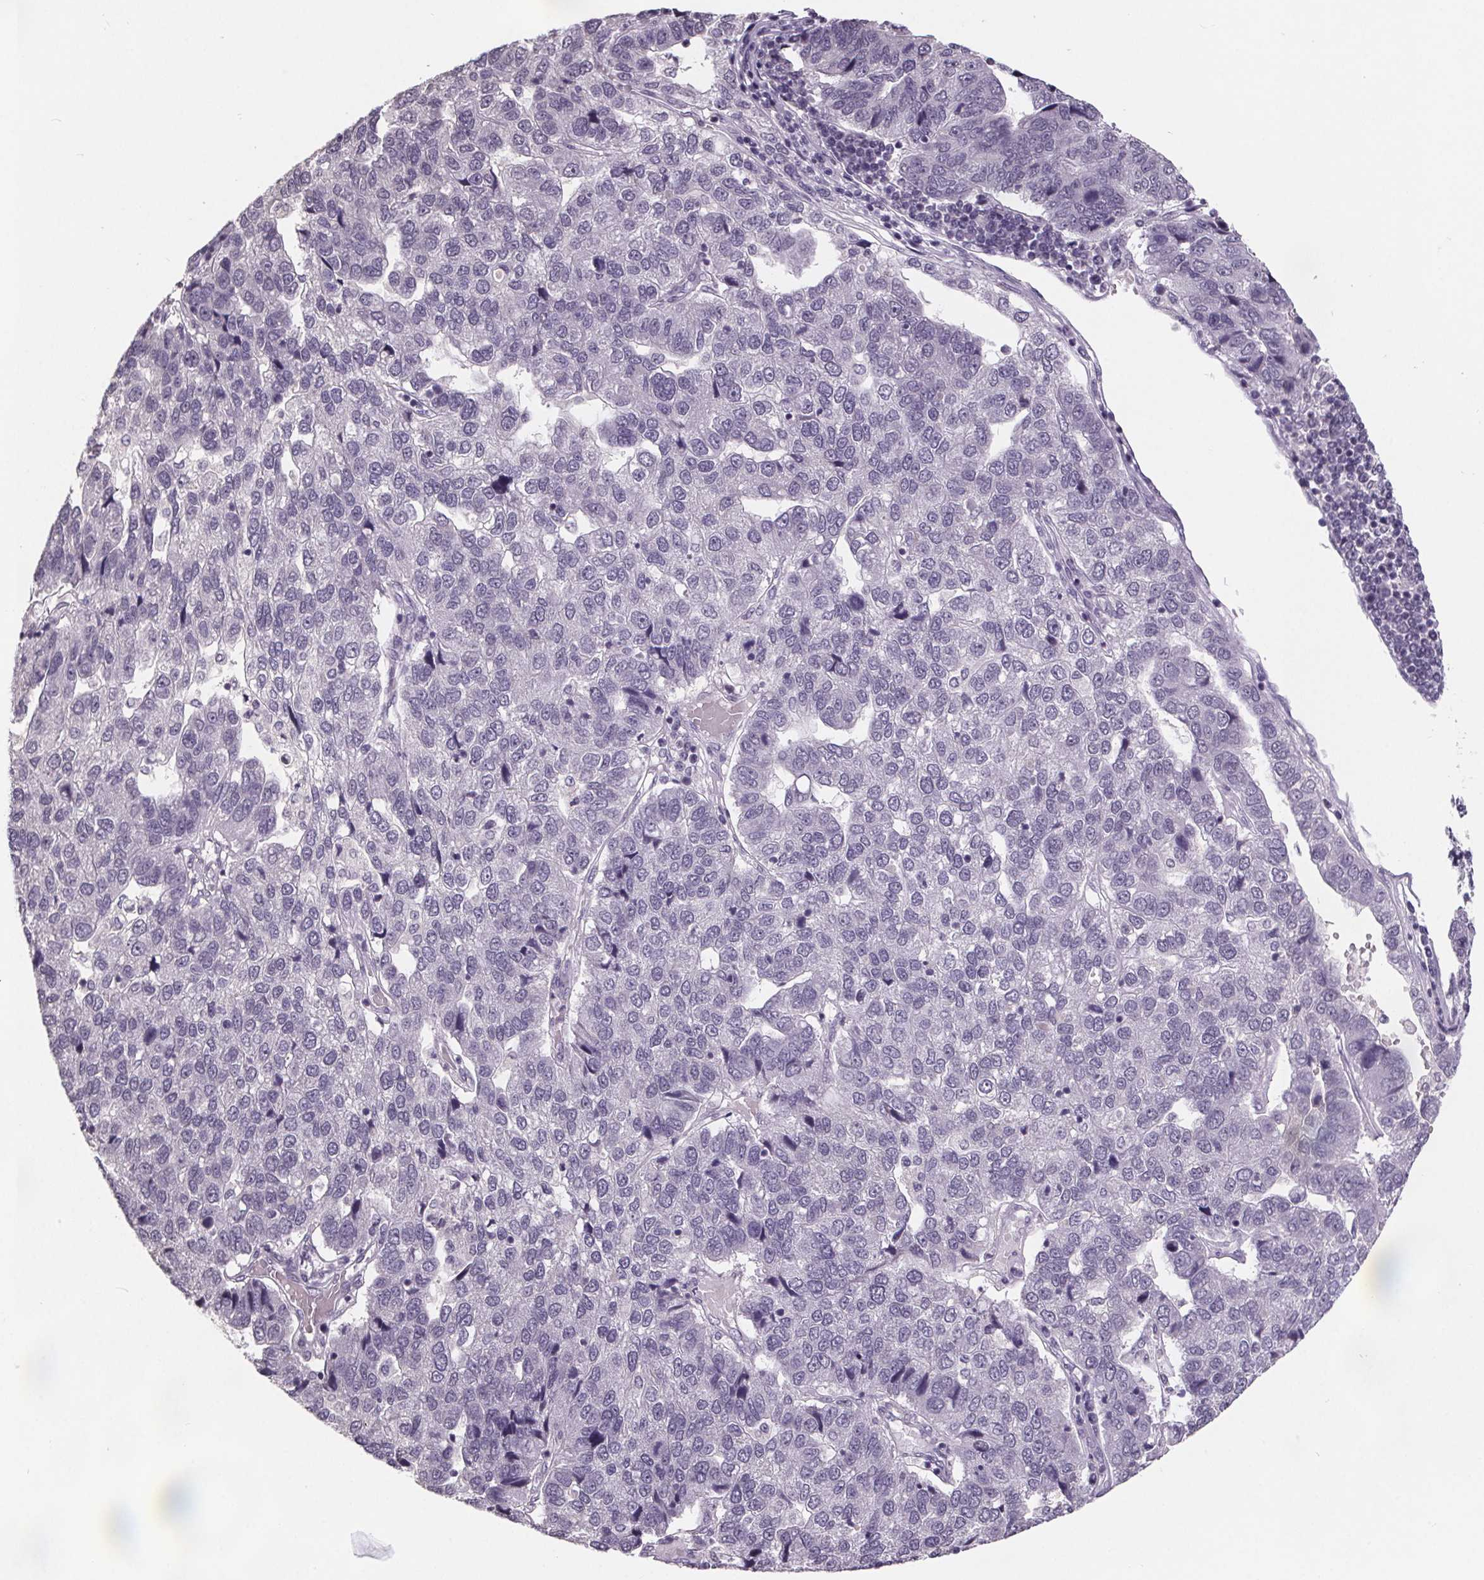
{"staining": {"intensity": "negative", "quantity": "none", "location": "none"}, "tissue": "pancreatic cancer", "cell_type": "Tumor cells", "image_type": "cancer", "snomed": [{"axis": "morphology", "description": "Adenocarcinoma, NOS"}, {"axis": "topography", "description": "Pancreas"}], "caption": "Immunohistochemical staining of pancreatic adenocarcinoma demonstrates no significant staining in tumor cells.", "gene": "NKX6-1", "patient": {"sex": "female", "age": 61}}